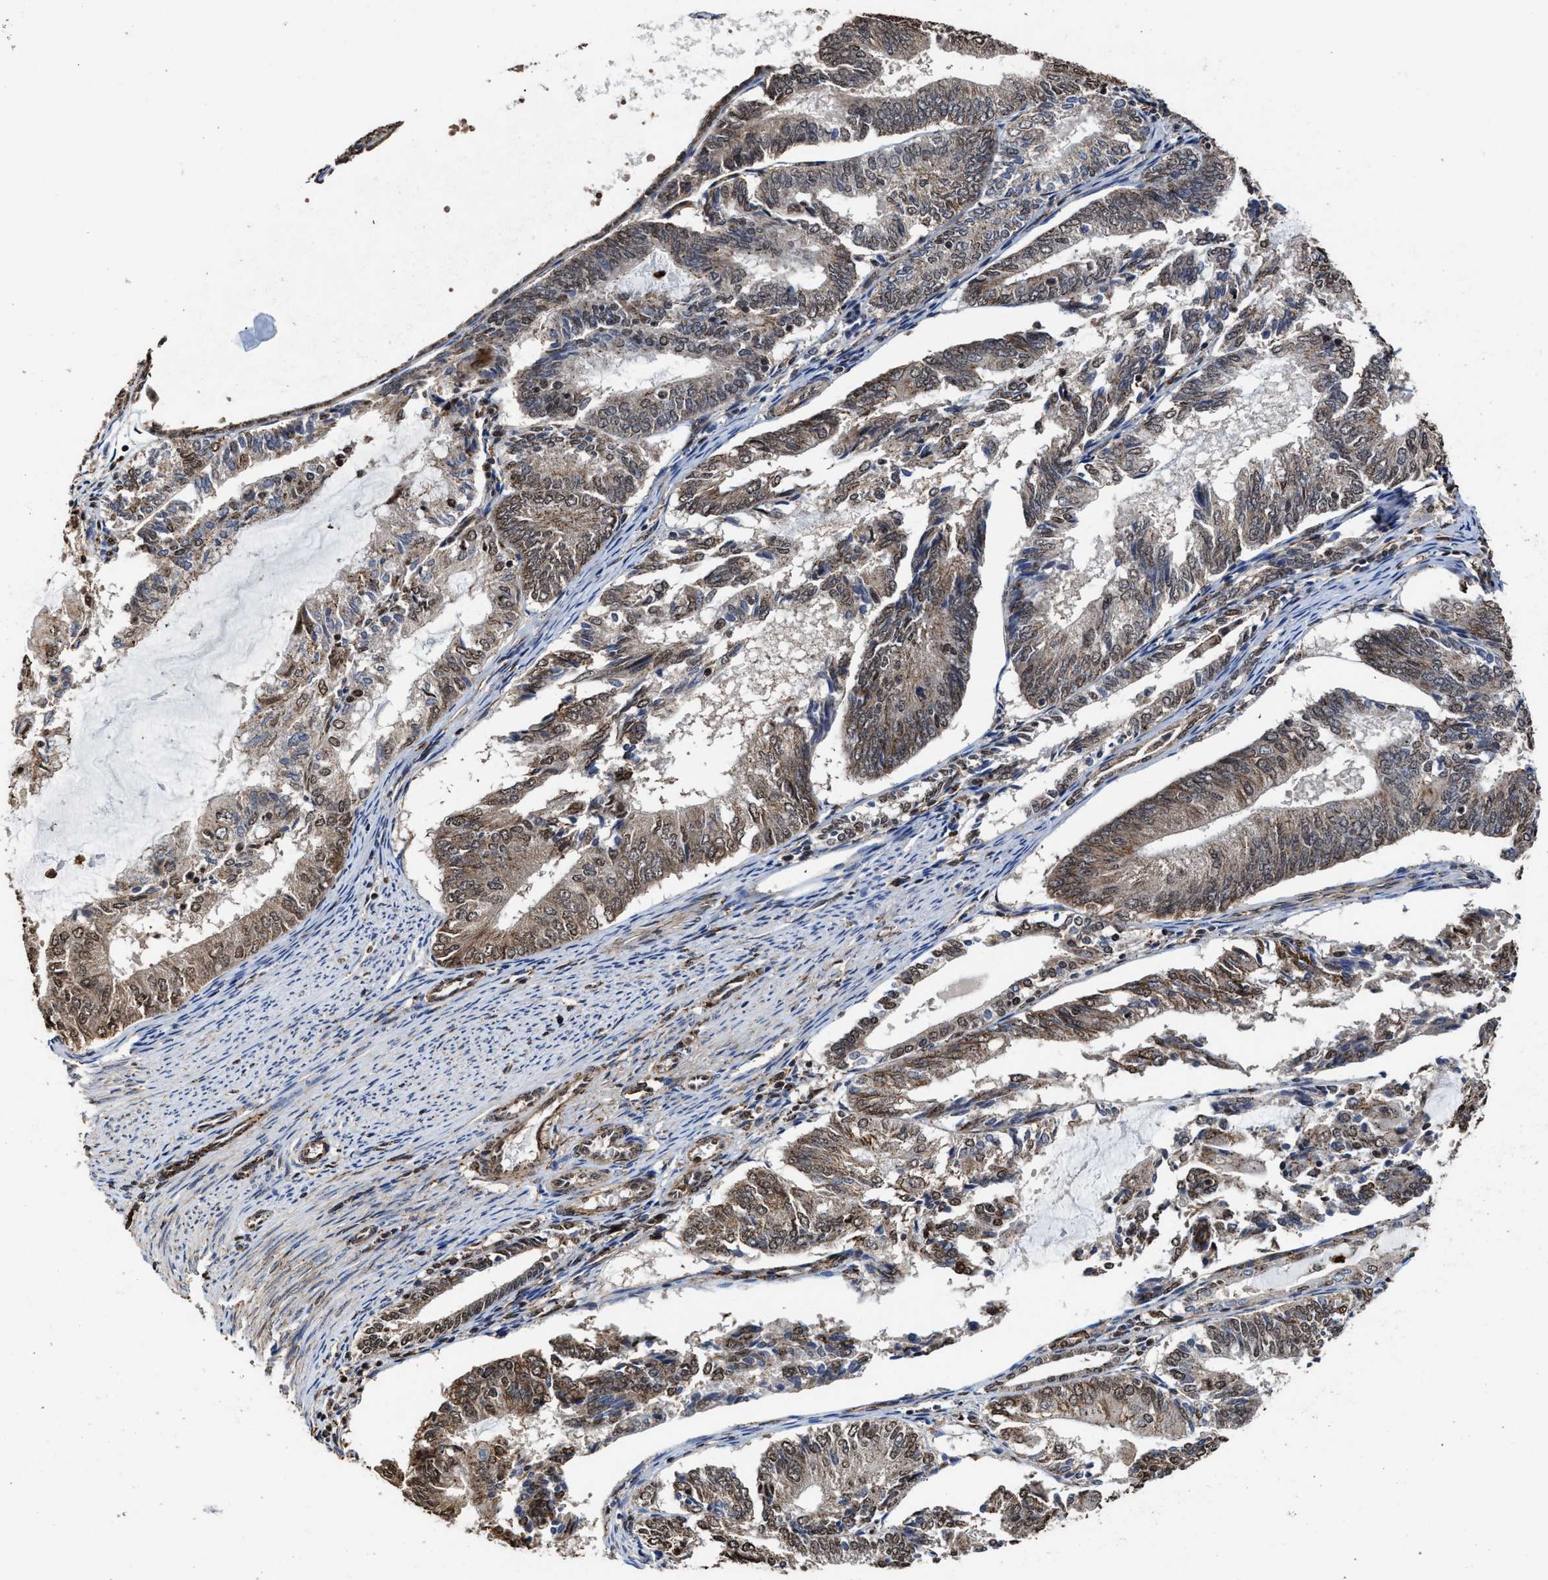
{"staining": {"intensity": "moderate", "quantity": "25%-75%", "location": "cytoplasmic/membranous"}, "tissue": "endometrial cancer", "cell_type": "Tumor cells", "image_type": "cancer", "snomed": [{"axis": "morphology", "description": "Adenocarcinoma, NOS"}, {"axis": "topography", "description": "Endometrium"}], "caption": "Endometrial cancer (adenocarcinoma) stained with IHC demonstrates moderate cytoplasmic/membranous expression in about 25%-75% of tumor cells.", "gene": "SEPTIN2", "patient": {"sex": "female", "age": 81}}